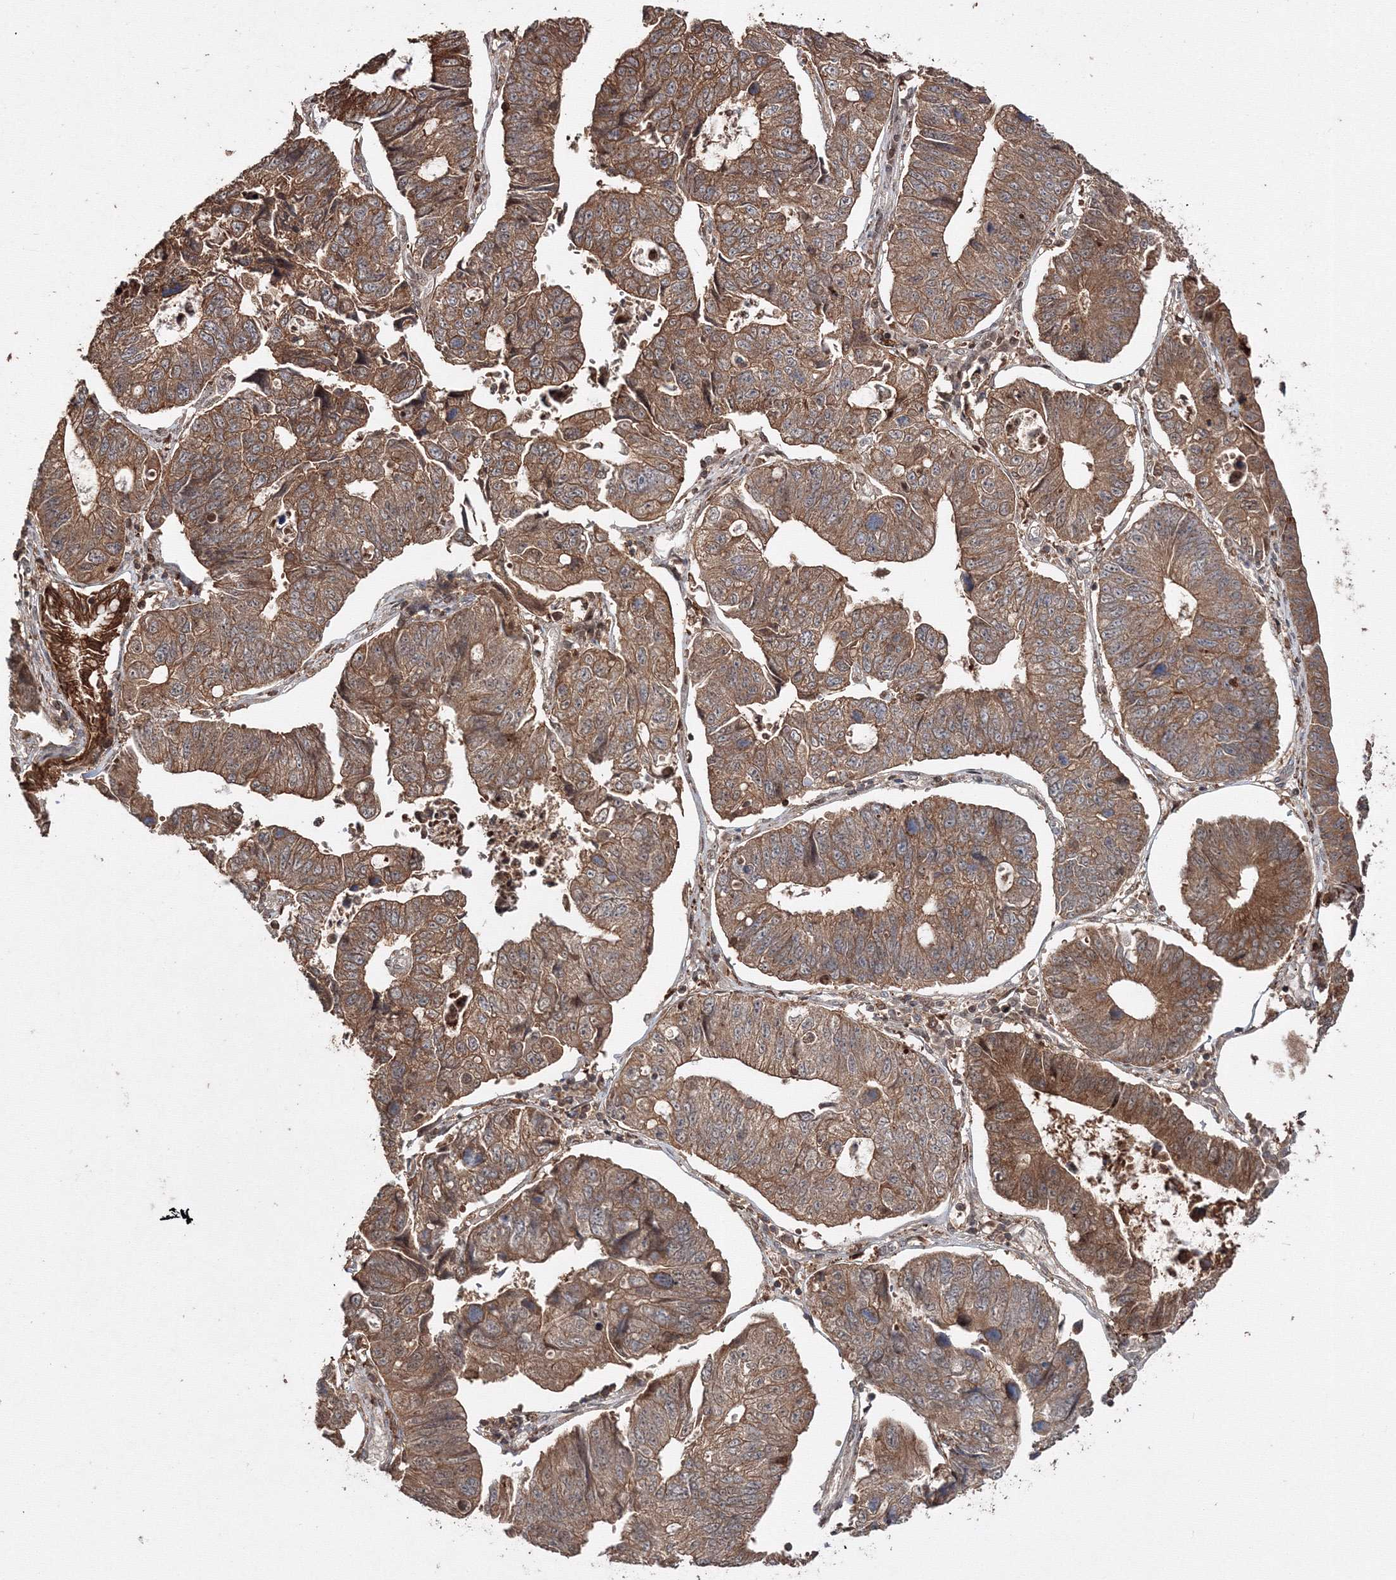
{"staining": {"intensity": "moderate", "quantity": ">75%", "location": "cytoplasmic/membranous"}, "tissue": "stomach cancer", "cell_type": "Tumor cells", "image_type": "cancer", "snomed": [{"axis": "morphology", "description": "Adenocarcinoma, NOS"}, {"axis": "topography", "description": "Stomach"}], "caption": "Protein expression by immunohistochemistry (IHC) demonstrates moderate cytoplasmic/membranous positivity in about >75% of tumor cells in stomach adenocarcinoma.", "gene": "DDO", "patient": {"sex": "male", "age": 59}}